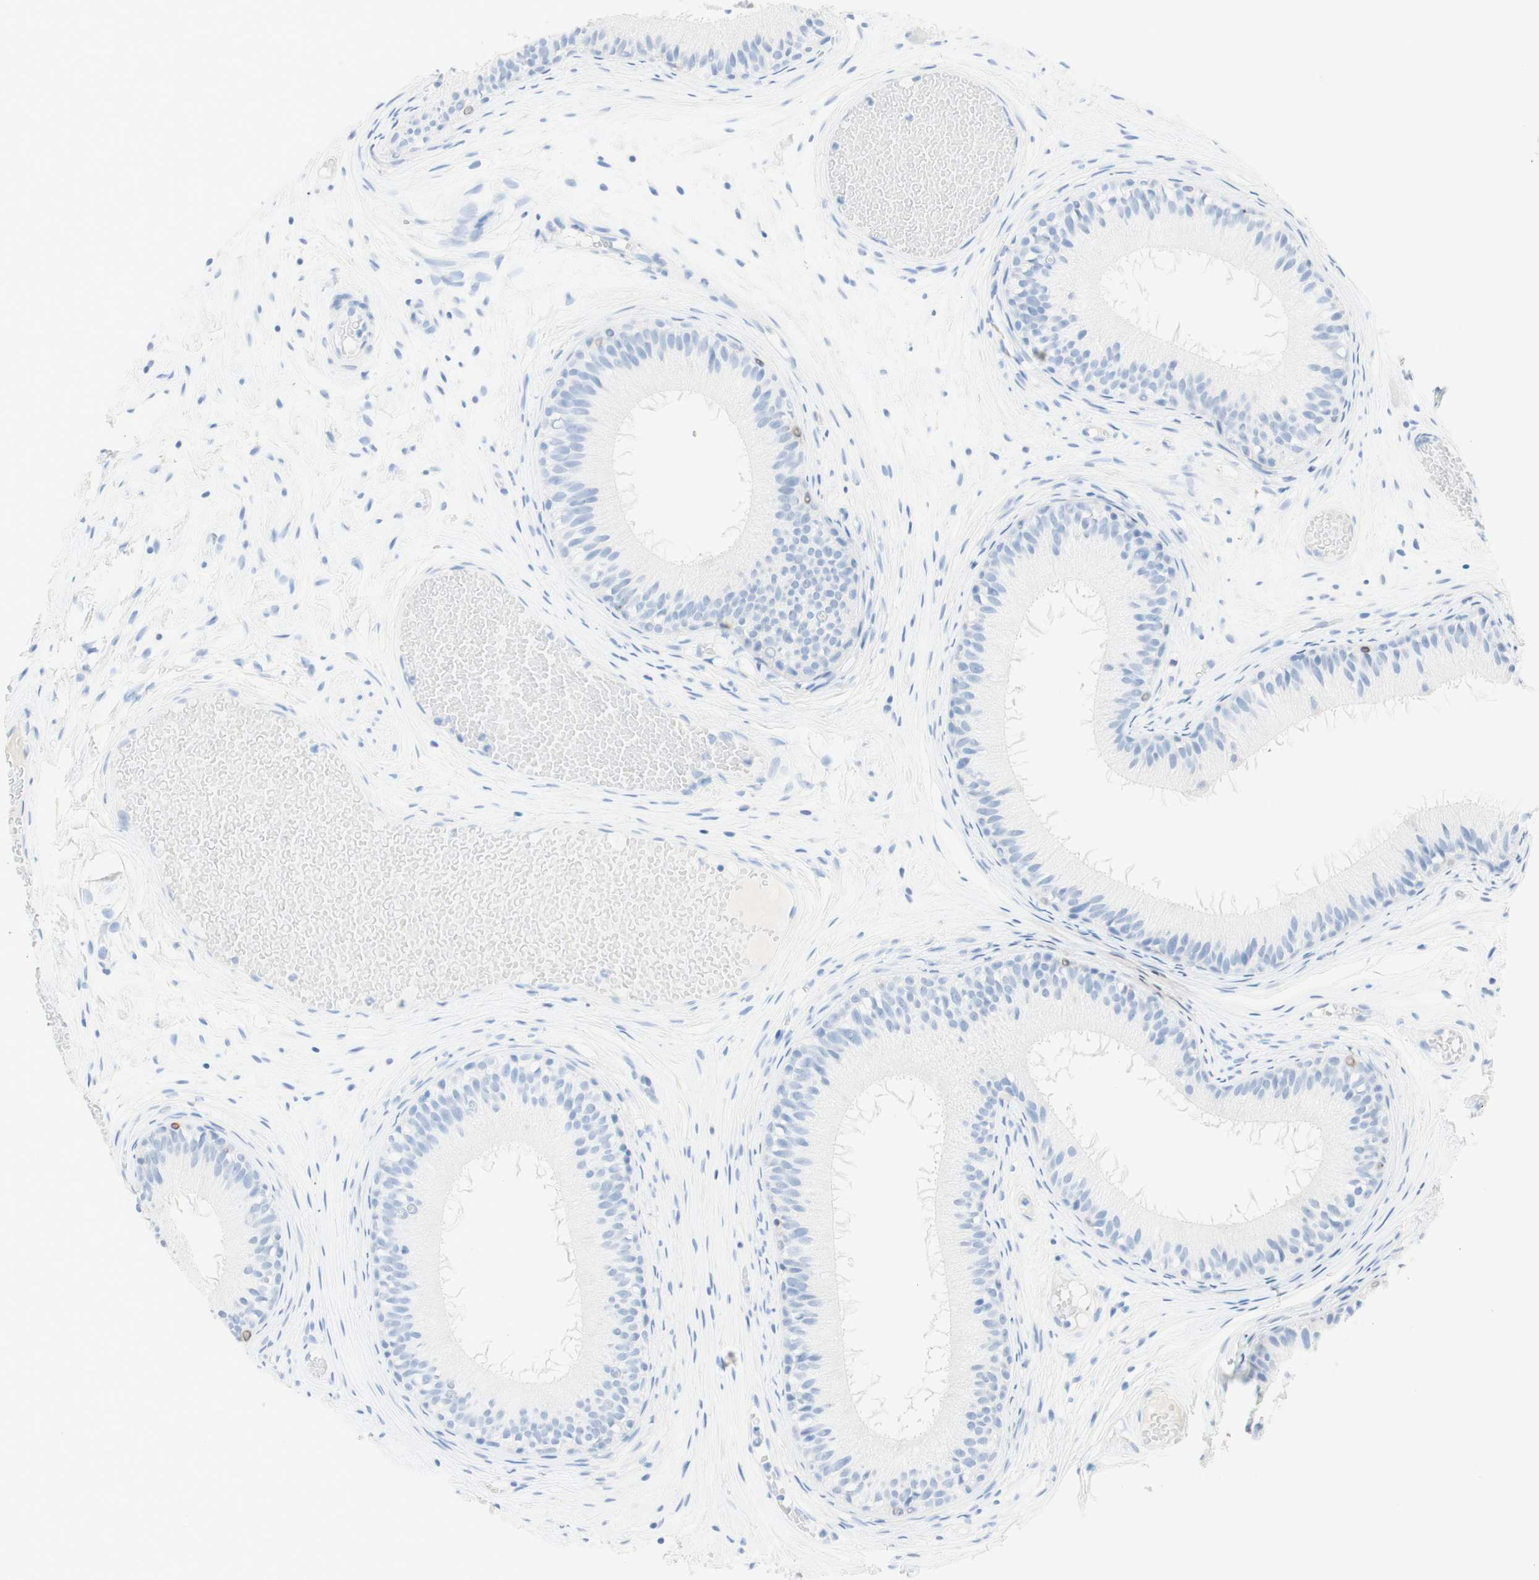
{"staining": {"intensity": "negative", "quantity": "none", "location": "none"}, "tissue": "epididymis", "cell_type": "Glandular cells", "image_type": "normal", "snomed": [{"axis": "morphology", "description": "Normal tissue, NOS"}, {"axis": "morphology", "description": "Atrophy, NOS"}, {"axis": "topography", "description": "Testis"}, {"axis": "topography", "description": "Epididymis"}], "caption": "Immunohistochemistry (IHC) photomicrograph of normal human epididymis stained for a protein (brown), which shows no expression in glandular cells.", "gene": "TPO", "patient": {"sex": "male", "age": 18}}